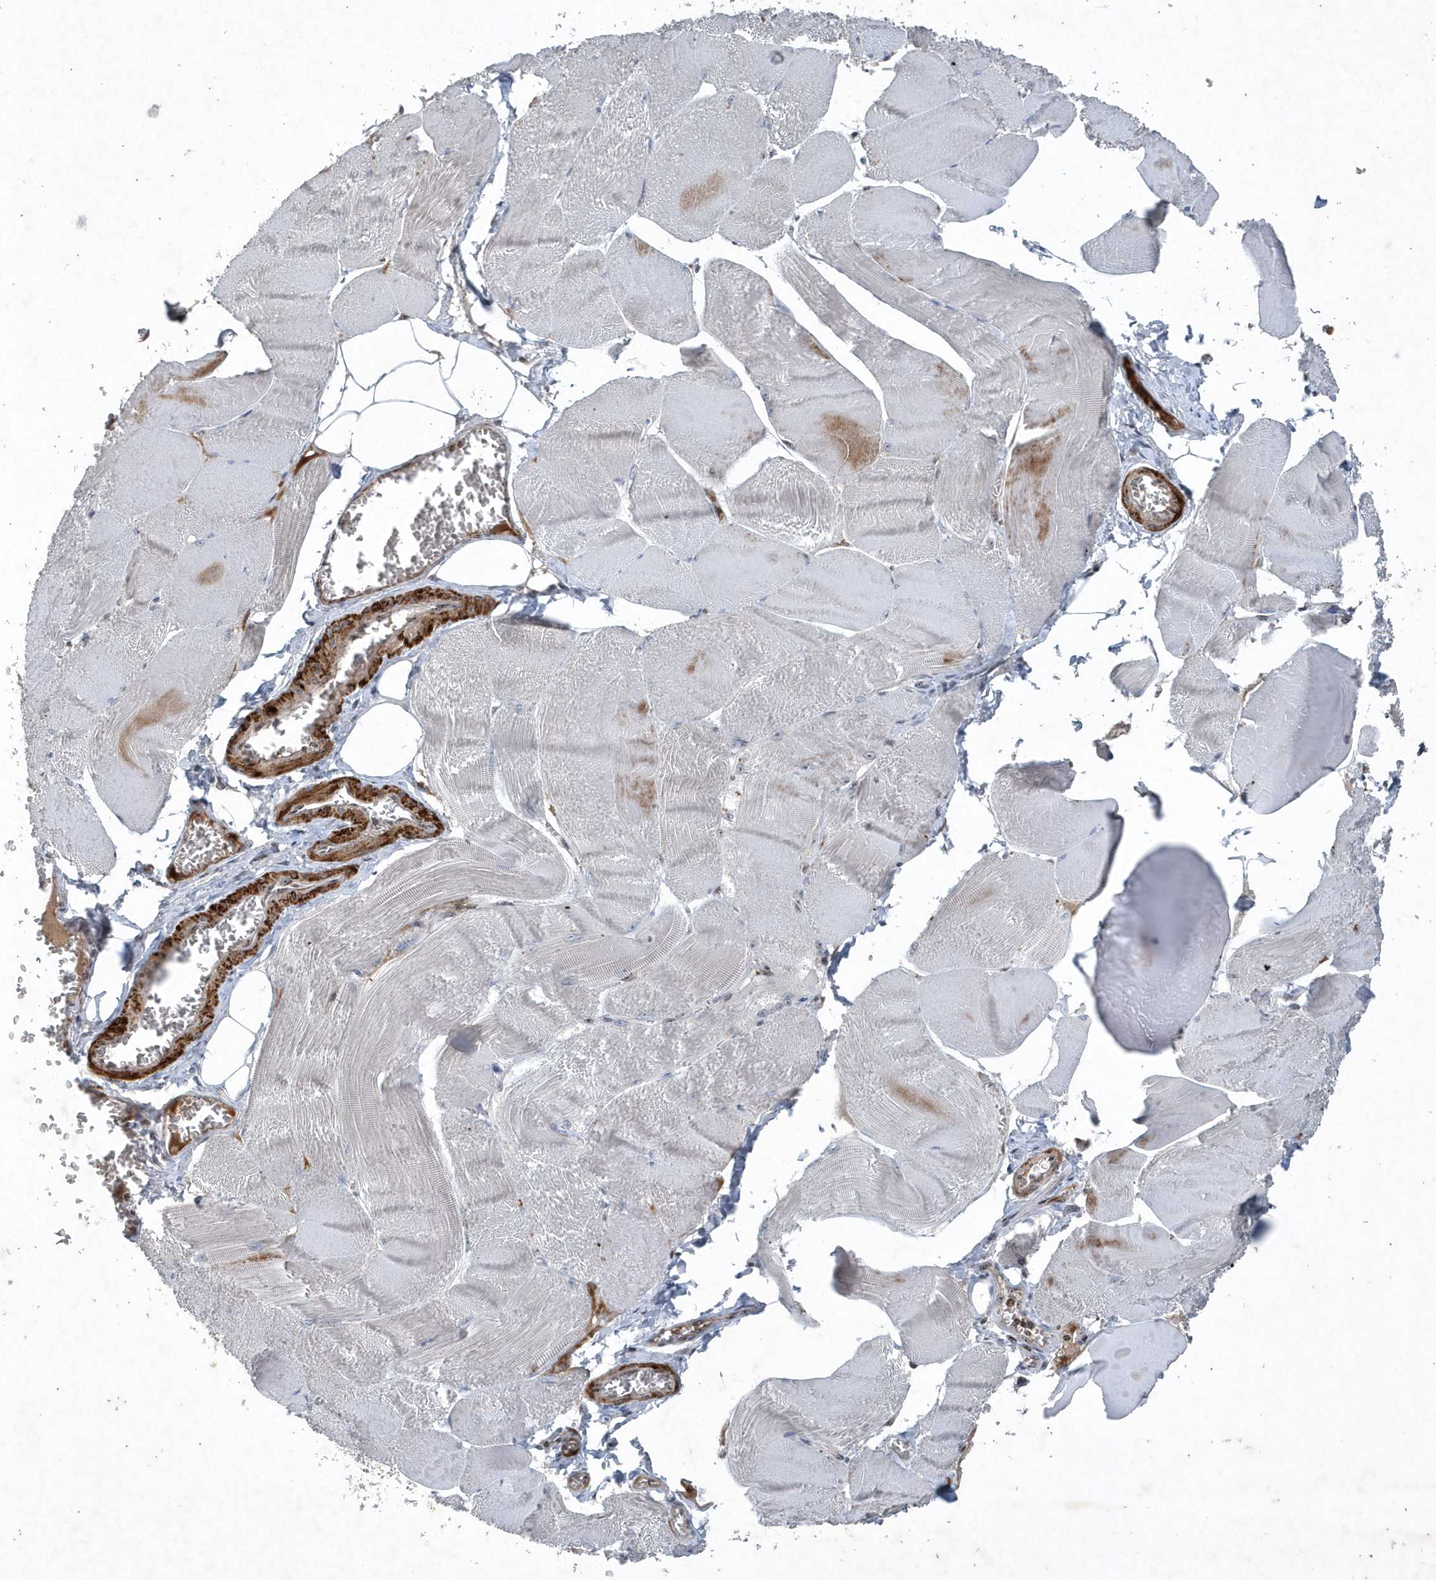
{"staining": {"intensity": "negative", "quantity": "none", "location": "none"}, "tissue": "skeletal muscle", "cell_type": "Myocytes", "image_type": "normal", "snomed": [{"axis": "morphology", "description": "Normal tissue, NOS"}, {"axis": "morphology", "description": "Basal cell carcinoma"}, {"axis": "topography", "description": "Skeletal muscle"}], "caption": "An image of human skeletal muscle is negative for staining in myocytes. (Stains: DAB immunohistochemistry (IHC) with hematoxylin counter stain, Microscopy: brightfield microscopy at high magnification).", "gene": "QTRT2", "patient": {"sex": "female", "age": 64}}